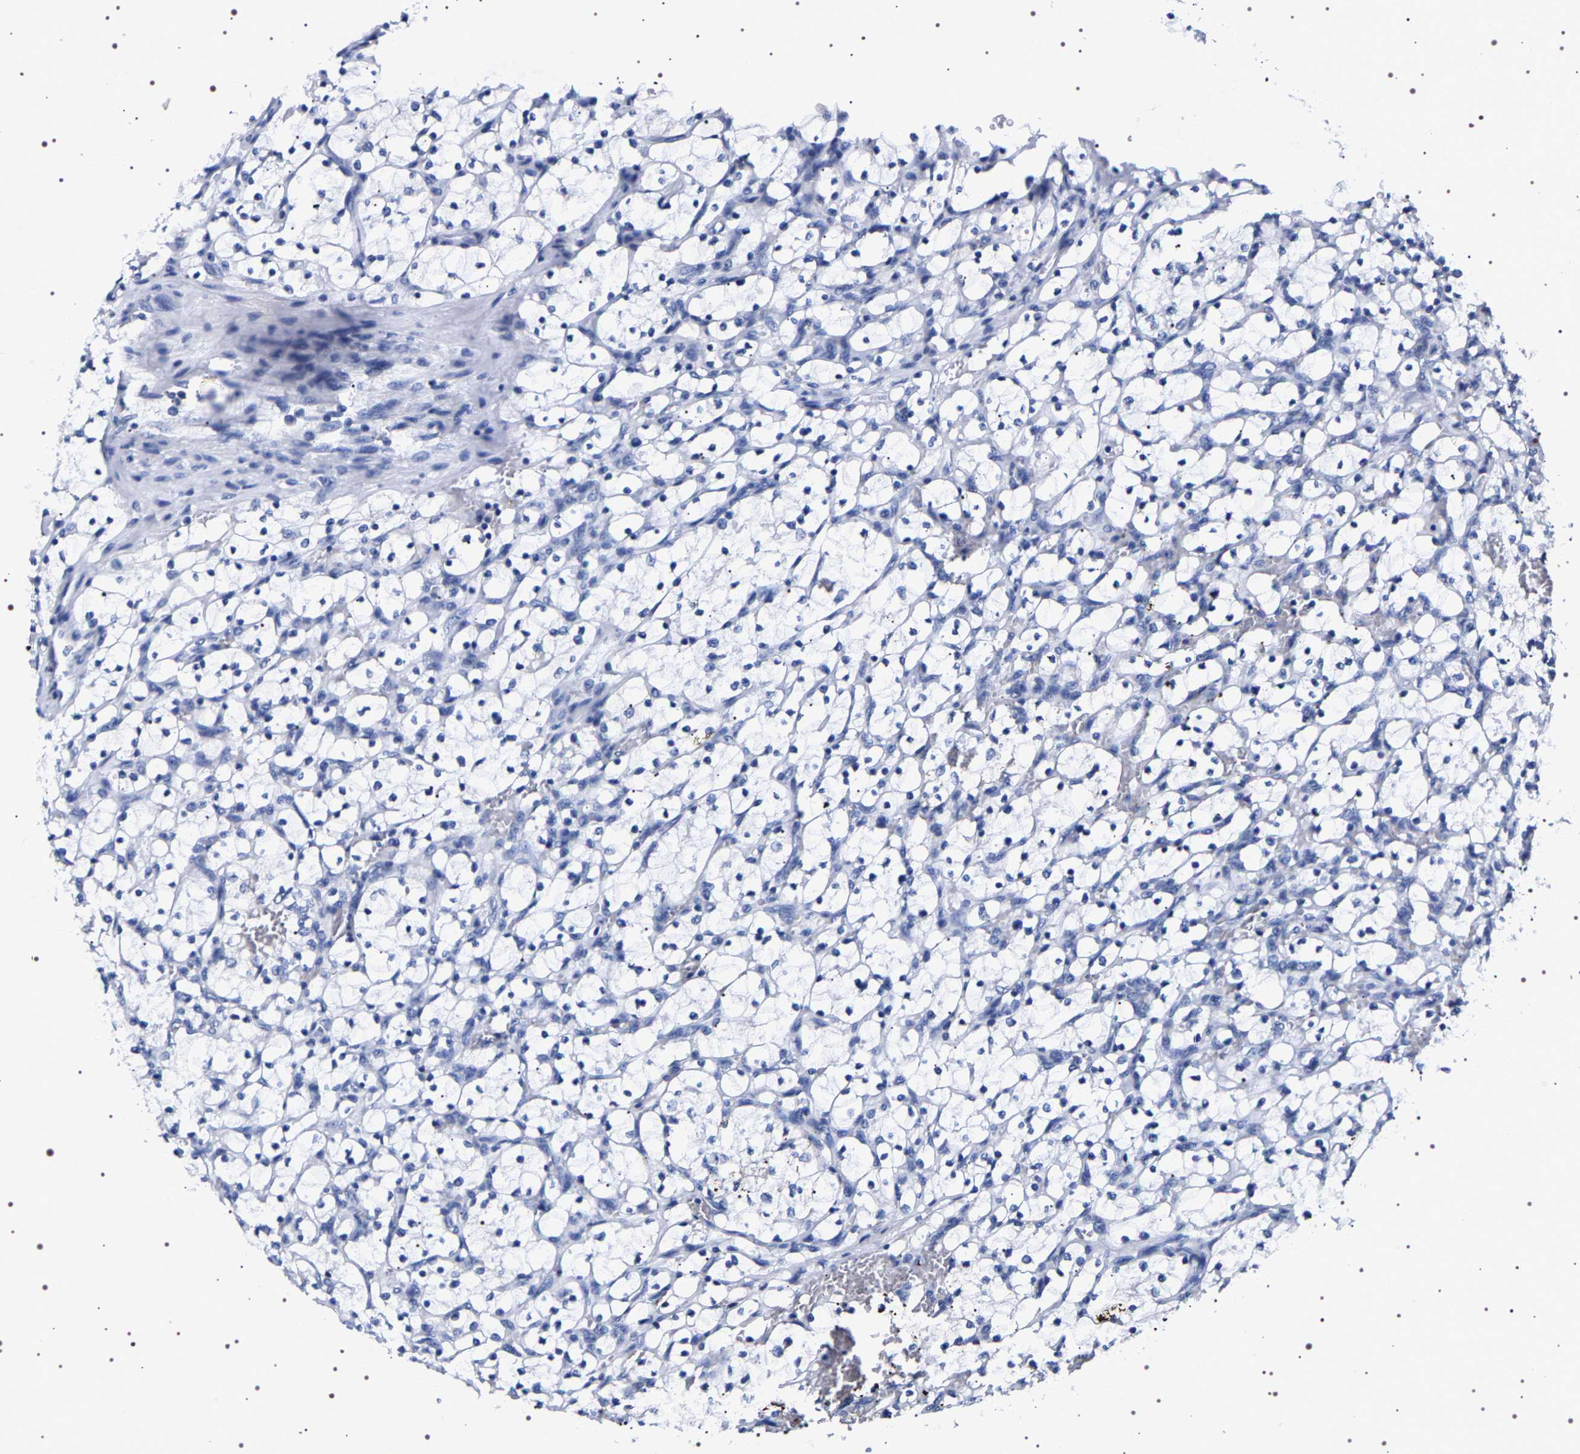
{"staining": {"intensity": "negative", "quantity": "none", "location": "none"}, "tissue": "renal cancer", "cell_type": "Tumor cells", "image_type": "cancer", "snomed": [{"axis": "morphology", "description": "Adenocarcinoma, NOS"}, {"axis": "topography", "description": "Kidney"}], "caption": "Renal adenocarcinoma stained for a protein using immunohistochemistry exhibits no positivity tumor cells.", "gene": "UBQLN3", "patient": {"sex": "female", "age": 69}}